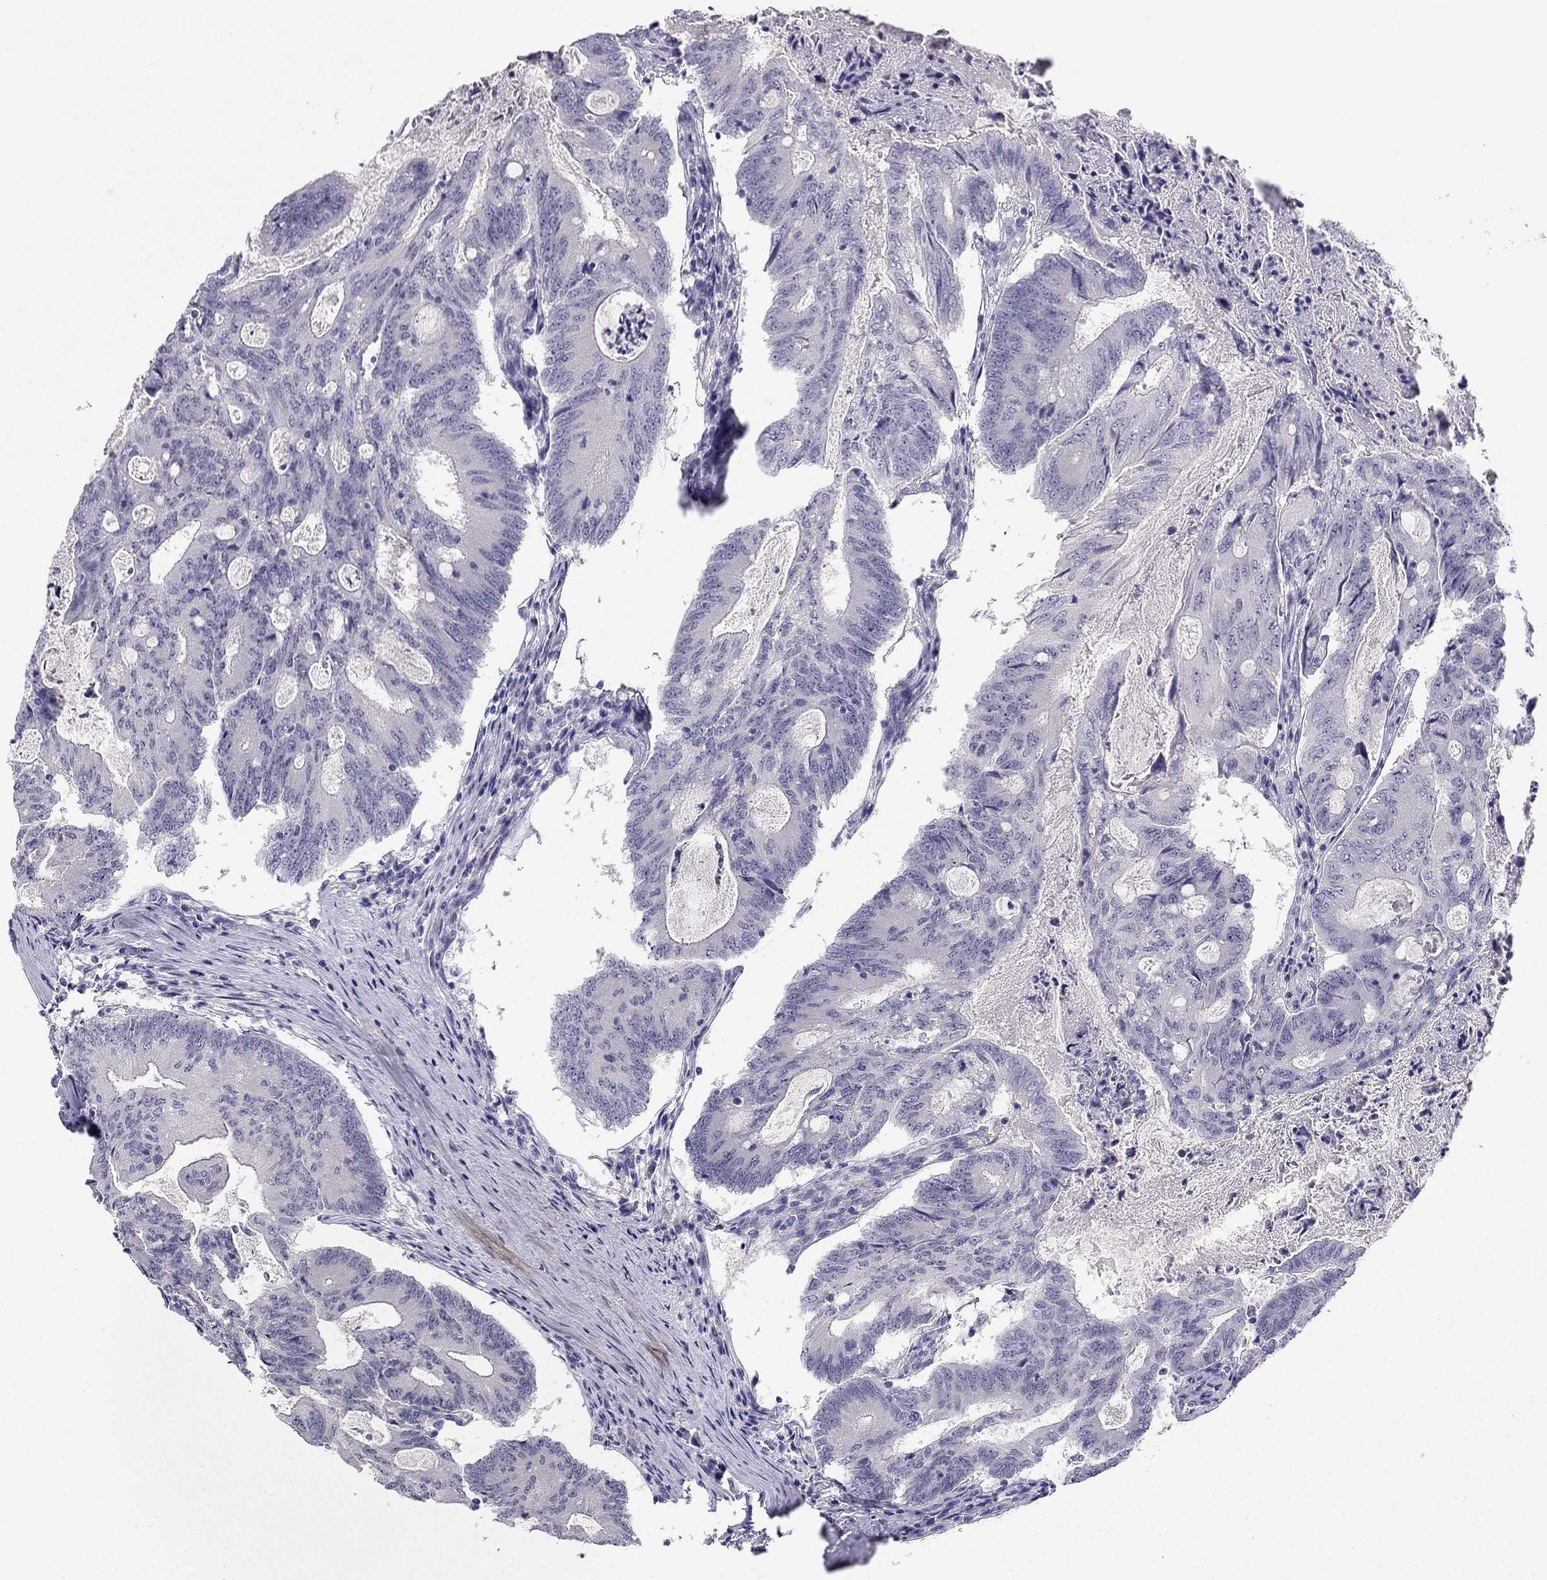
{"staining": {"intensity": "negative", "quantity": "none", "location": "none"}, "tissue": "colorectal cancer", "cell_type": "Tumor cells", "image_type": "cancer", "snomed": [{"axis": "morphology", "description": "Adenocarcinoma, NOS"}, {"axis": "topography", "description": "Colon"}], "caption": "High power microscopy image of an IHC micrograph of adenocarcinoma (colorectal), revealing no significant expression in tumor cells.", "gene": "C16orf89", "patient": {"sex": "female", "age": 70}}